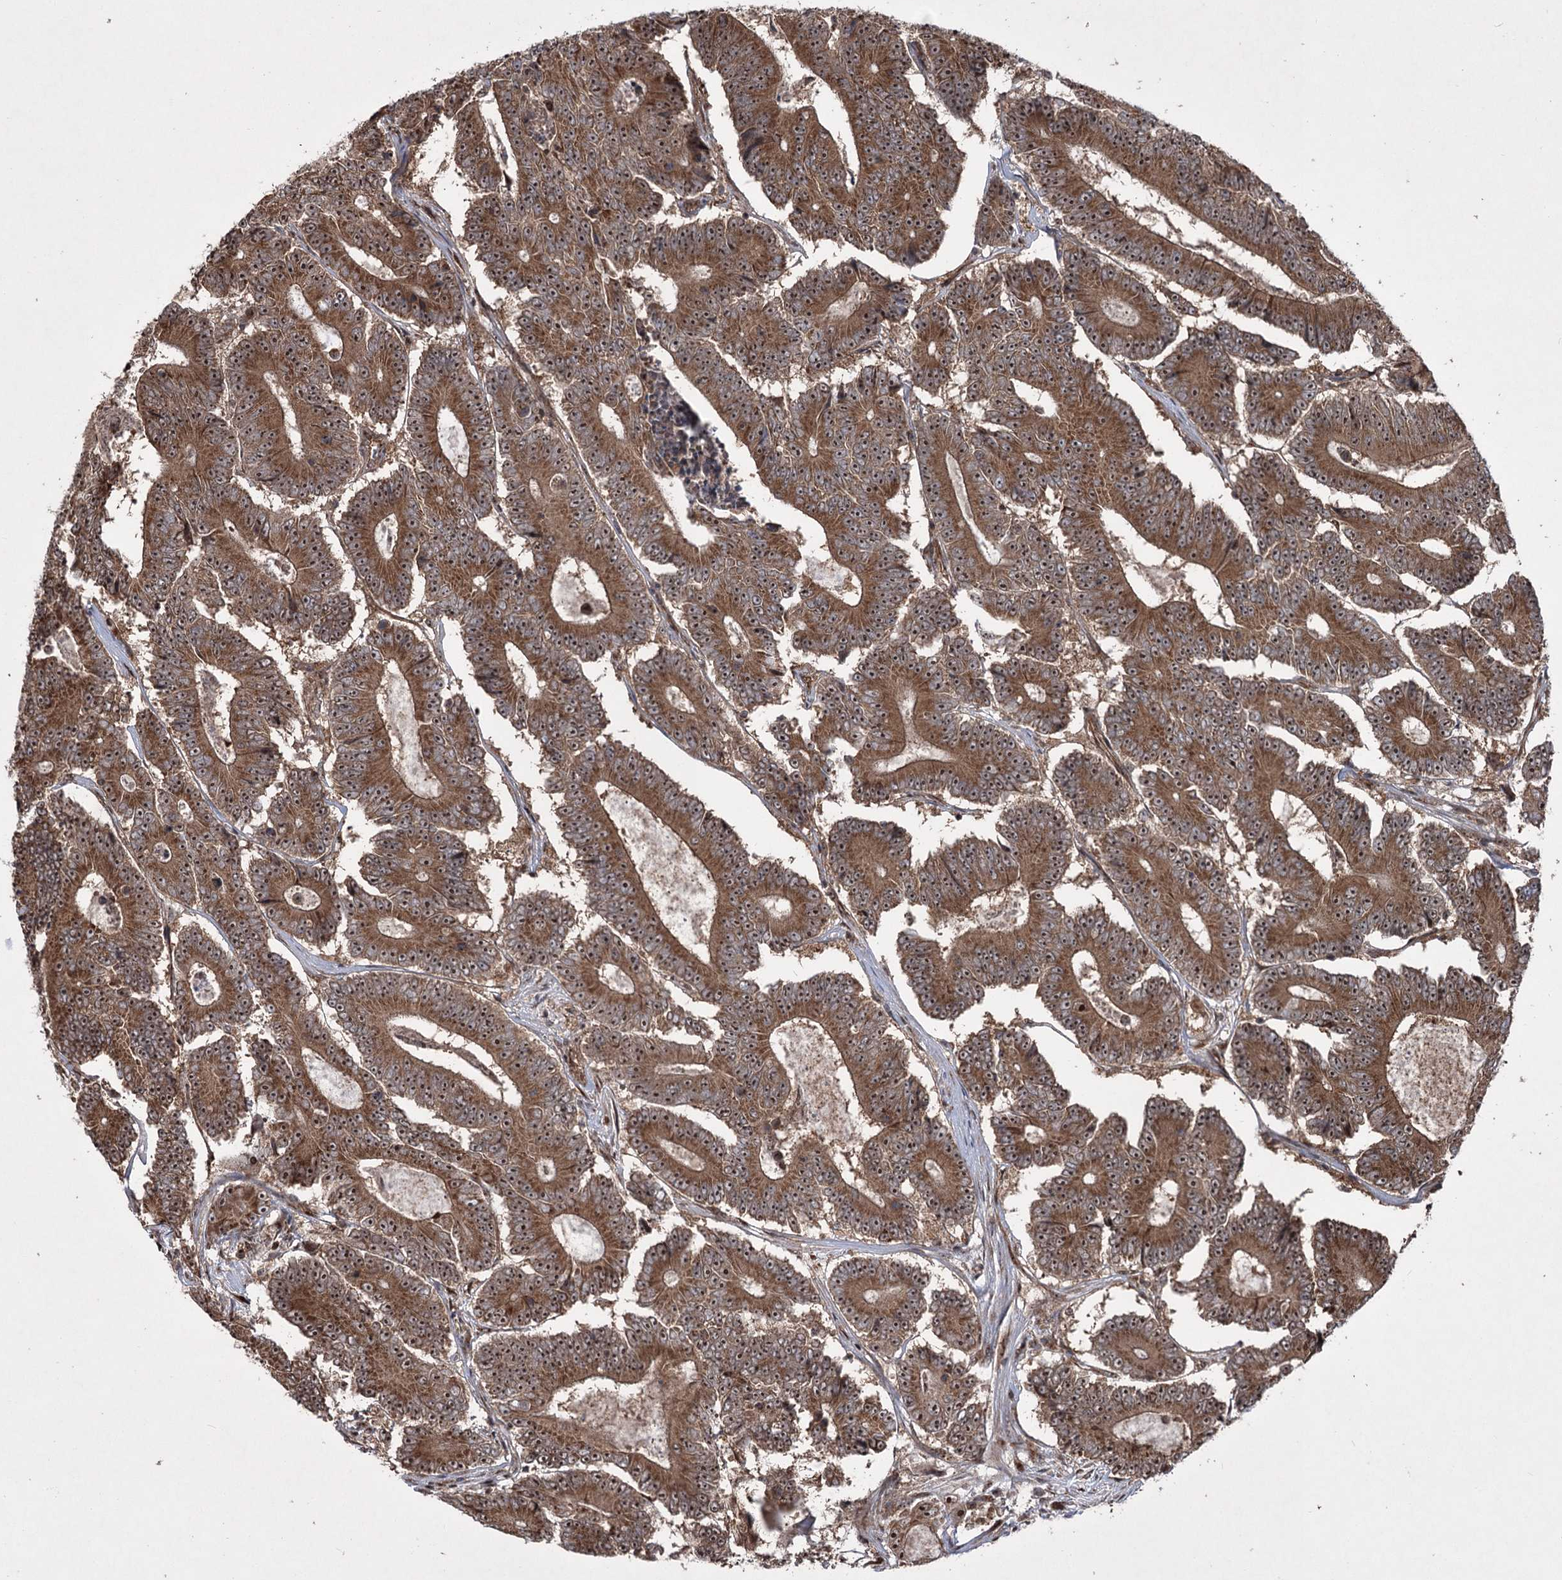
{"staining": {"intensity": "strong", "quantity": ">75%", "location": "cytoplasmic/membranous,nuclear"}, "tissue": "colorectal cancer", "cell_type": "Tumor cells", "image_type": "cancer", "snomed": [{"axis": "morphology", "description": "Adenocarcinoma, NOS"}, {"axis": "topography", "description": "Colon"}], "caption": "Tumor cells show strong cytoplasmic/membranous and nuclear positivity in about >75% of cells in colorectal cancer.", "gene": "SERINC5", "patient": {"sex": "male", "age": 83}}